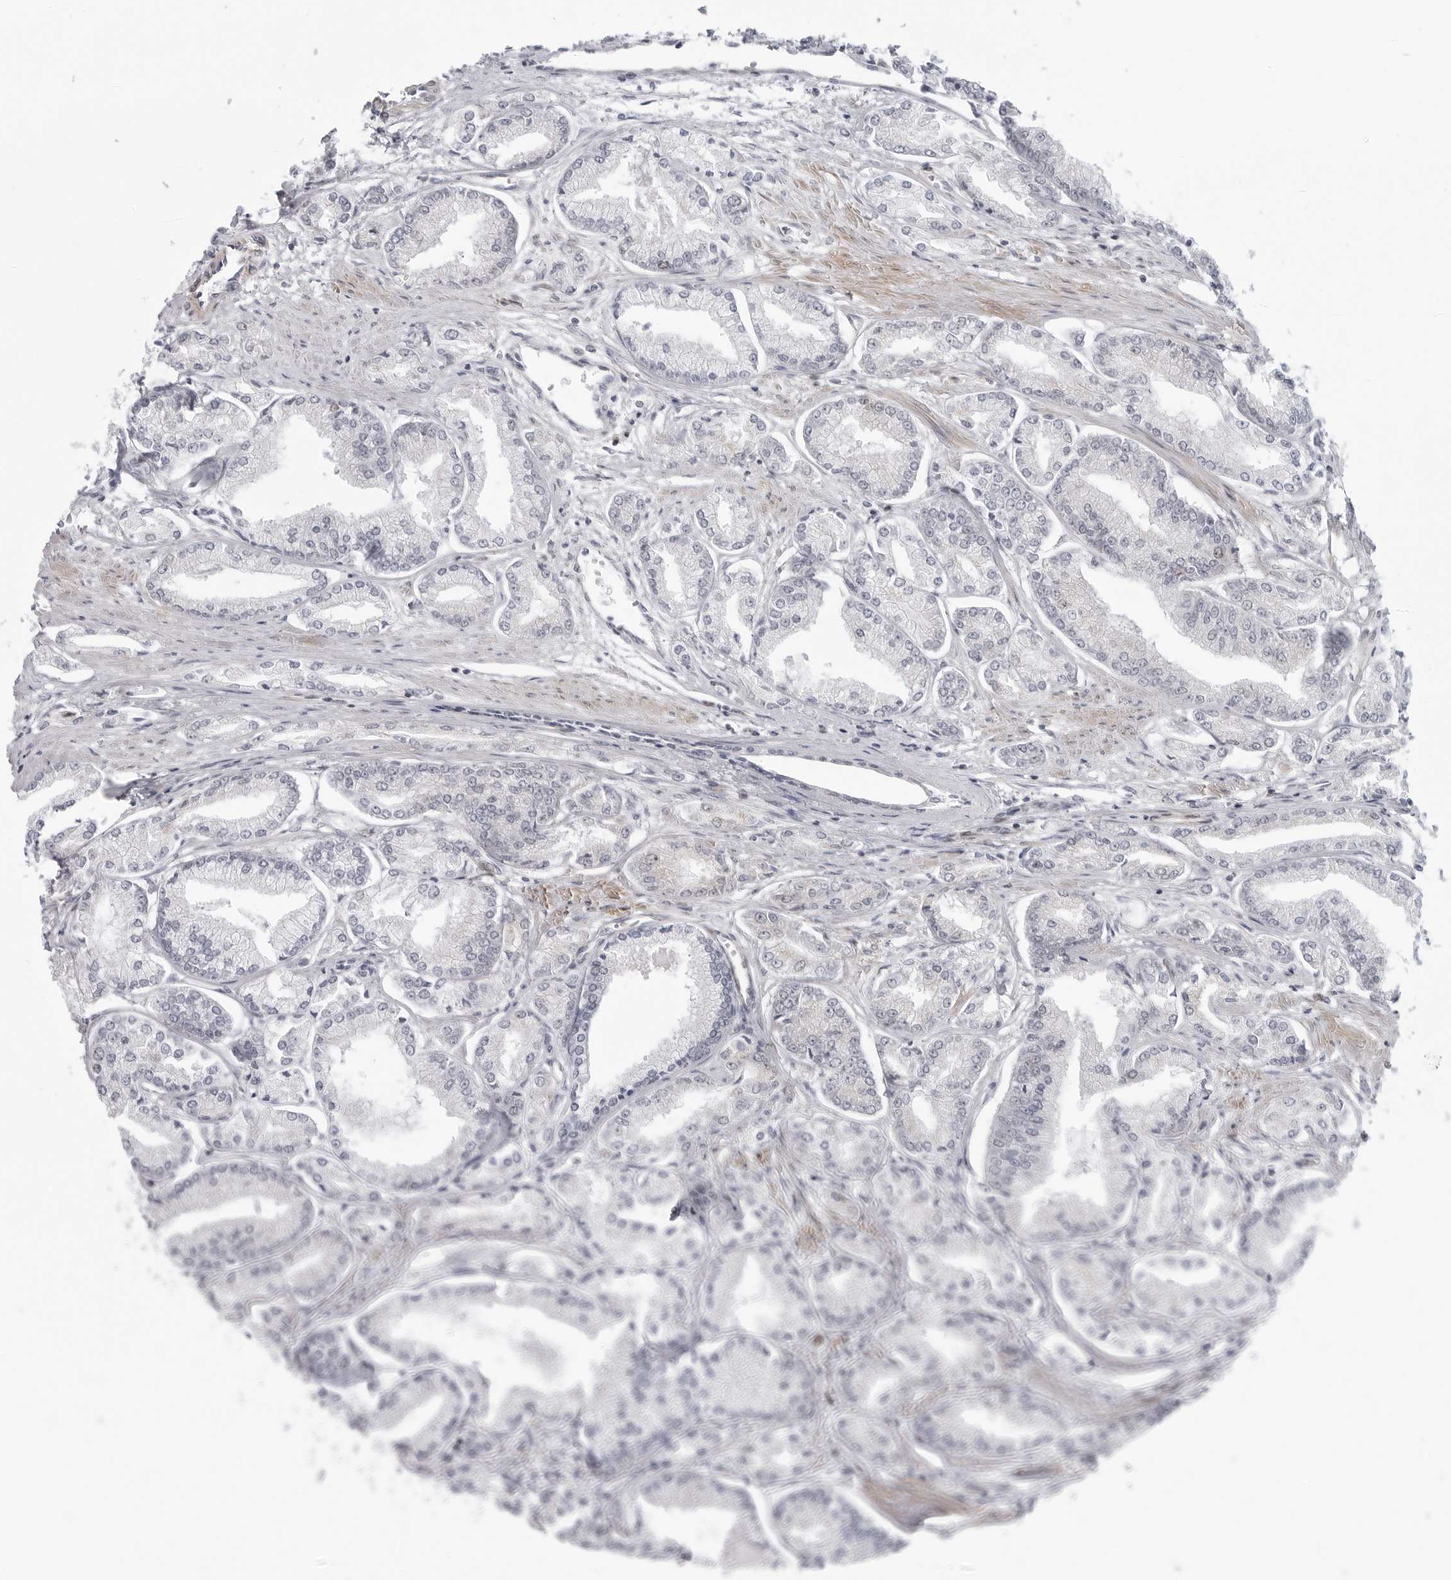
{"staining": {"intensity": "weak", "quantity": "<25%", "location": "cytoplasmic/membranous"}, "tissue": "prostate cancer", "cell_type": "Tumor cells", "image_type": "cancer", "snomed": [{"axis": "morphology", "description": "Adenocarcinoma, Low grade"}, {"axis": "topography", "description": "Prostate"}], "caption": "Human adenocarcinoma (low-grade) (prostate) stained for a protein using IHC reveals no positivity in tumor cells.", "gene": "FAM135B", "patient": {"sex": "male", "age": 52}}